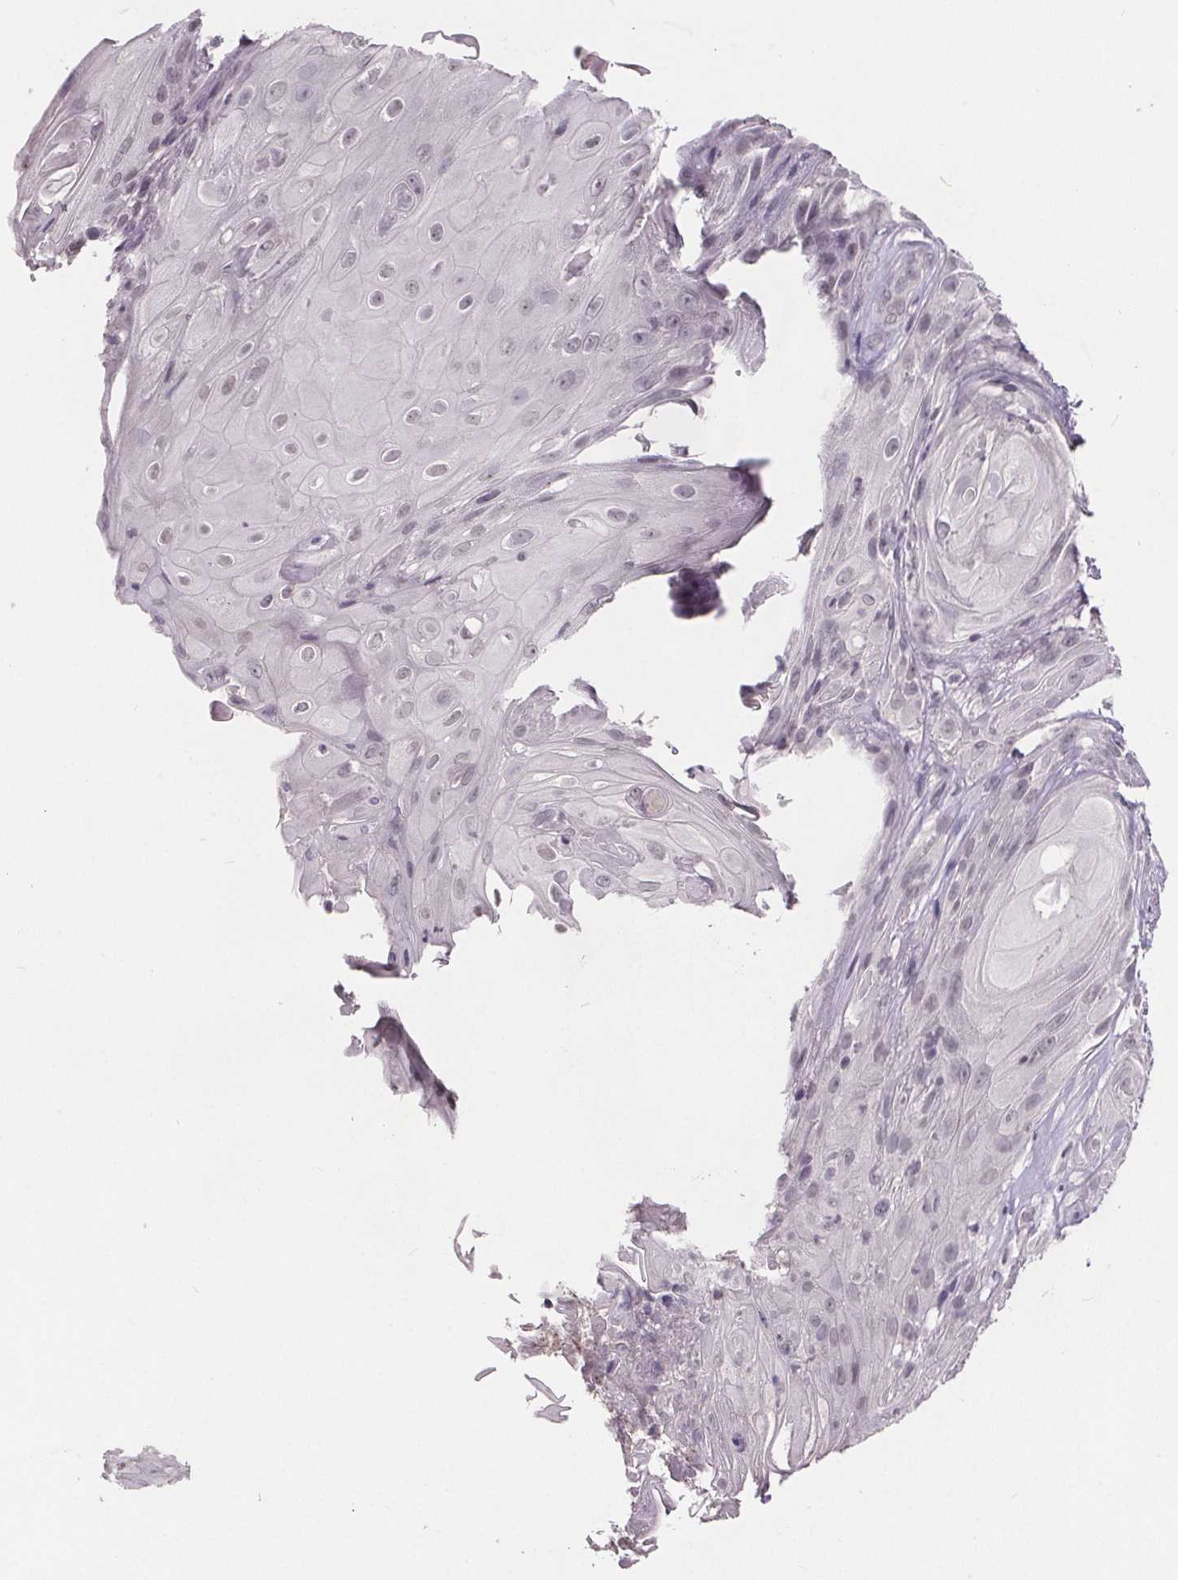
{"staining": {"intensity": "negative", "quantity": "none", "location": "none"}, "tissue": "skin cancer", "cell_type": "Tumor cells", "image_type": "cancer", "snomed": [{"axis": "morphology", "description": "Squamous cell carcinoma, NOS"}, {"axis": "topography", "description": "Skin"}], "caption": "Tumor cells are negative for protein expression in human squamous cell carcinoma (skin).", "gene": "NKX6-1", "patient": {"sex": "male", "age": 62}}